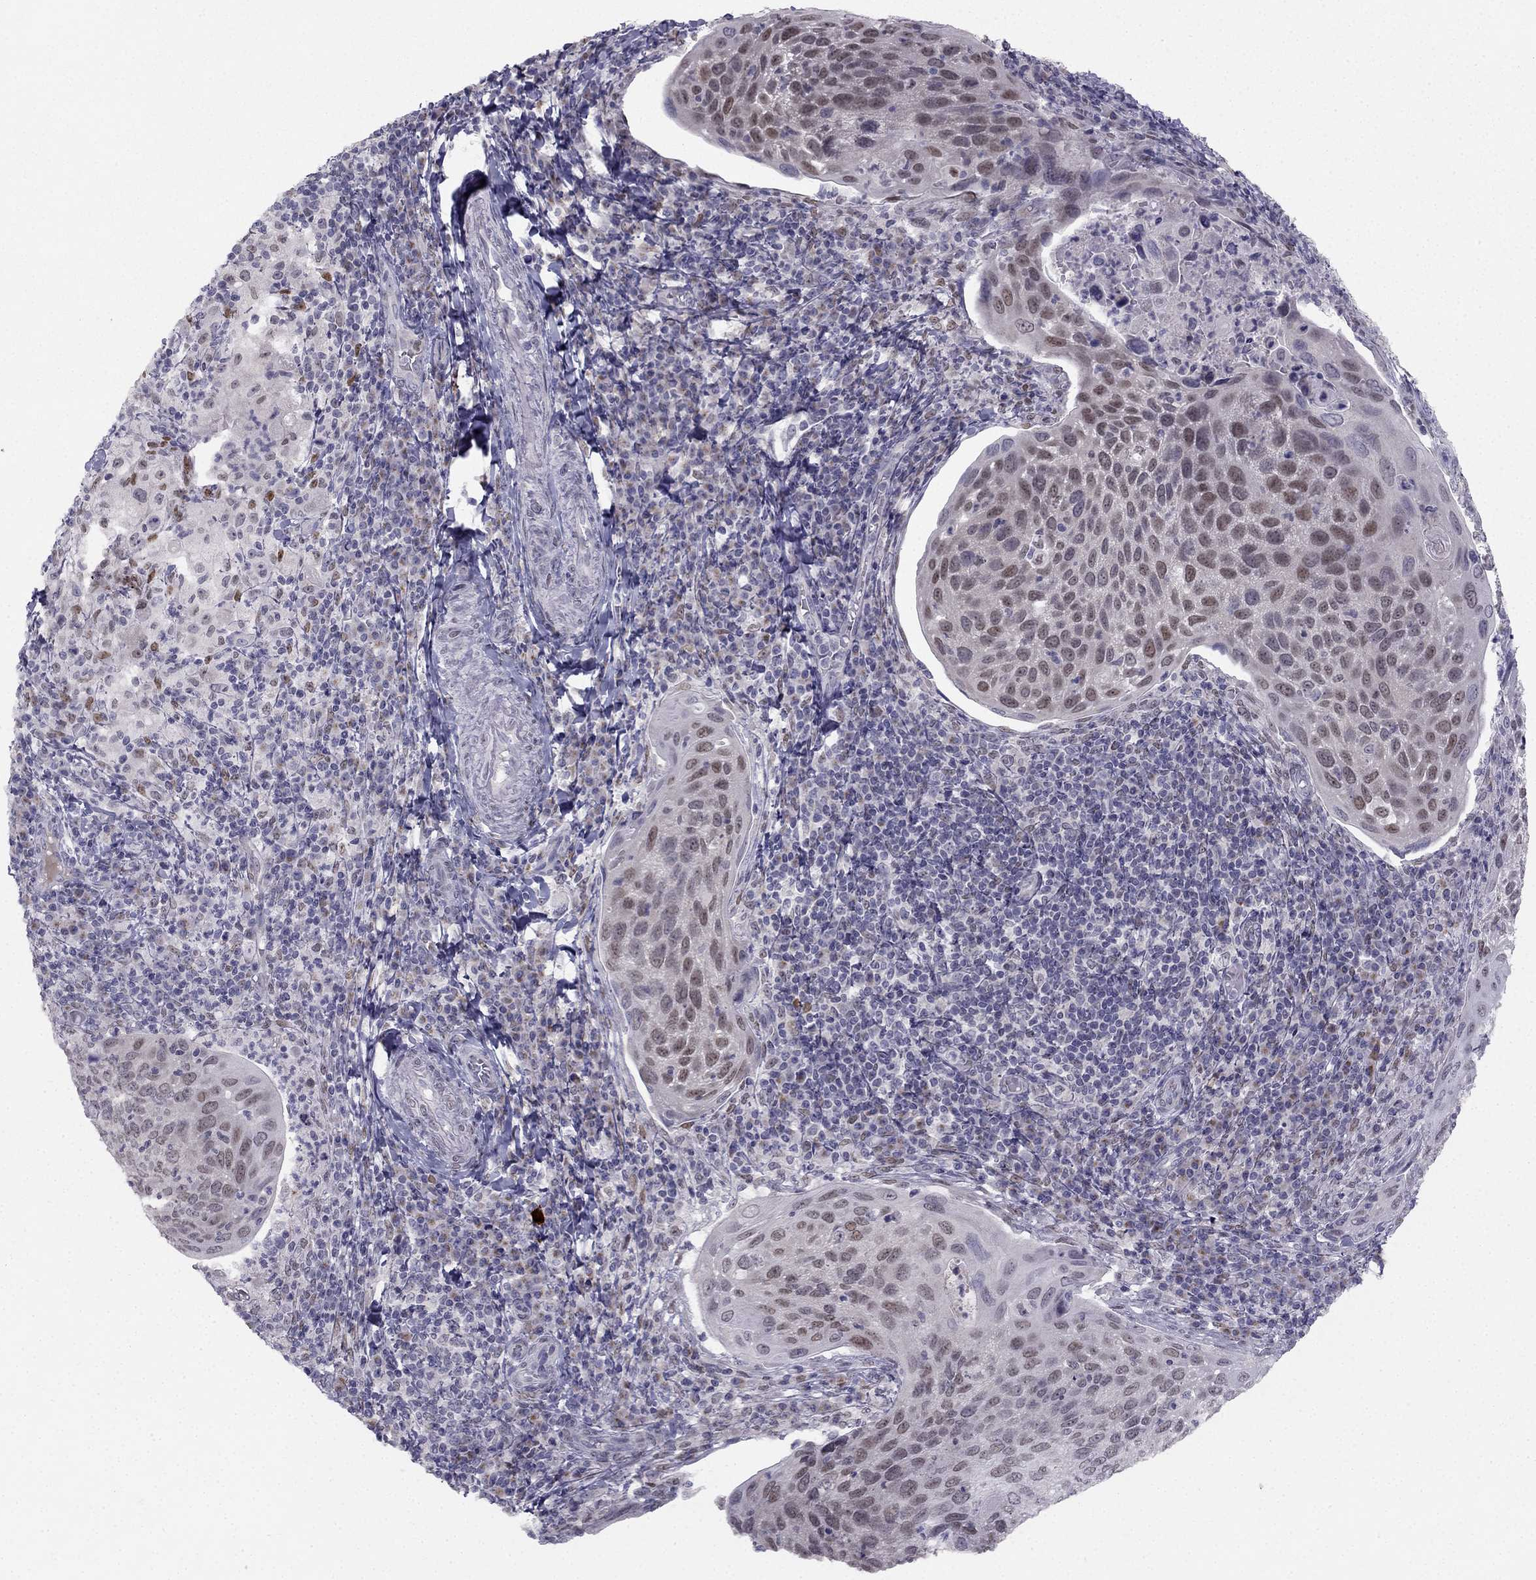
{"staining": {"intensity": "moderate", "quantity": "<25%", "location": "nuclear"}, "tissue": "cervical cancer", "cell_type": "Tumor cells", "image_type": "cancer", "snomed": [{"axis": "morphology", "description": "Squamous cell carcinoma, NOS"}, {"axis": "topography", "description": "Cervix"}], "caption": "Tumor cells reveal low levels of moderate nuclear staining in approximately <25% of cells in human squamous cell carcinoma (cervical). (Stains: DAB (3,3'-diaminobenzidine) in brown, nuclei in blue, Microscopy: brightfield microscopy at high magnification).", "gene": "TRPS1", "patient": {"sex": "female", "age": 54}}